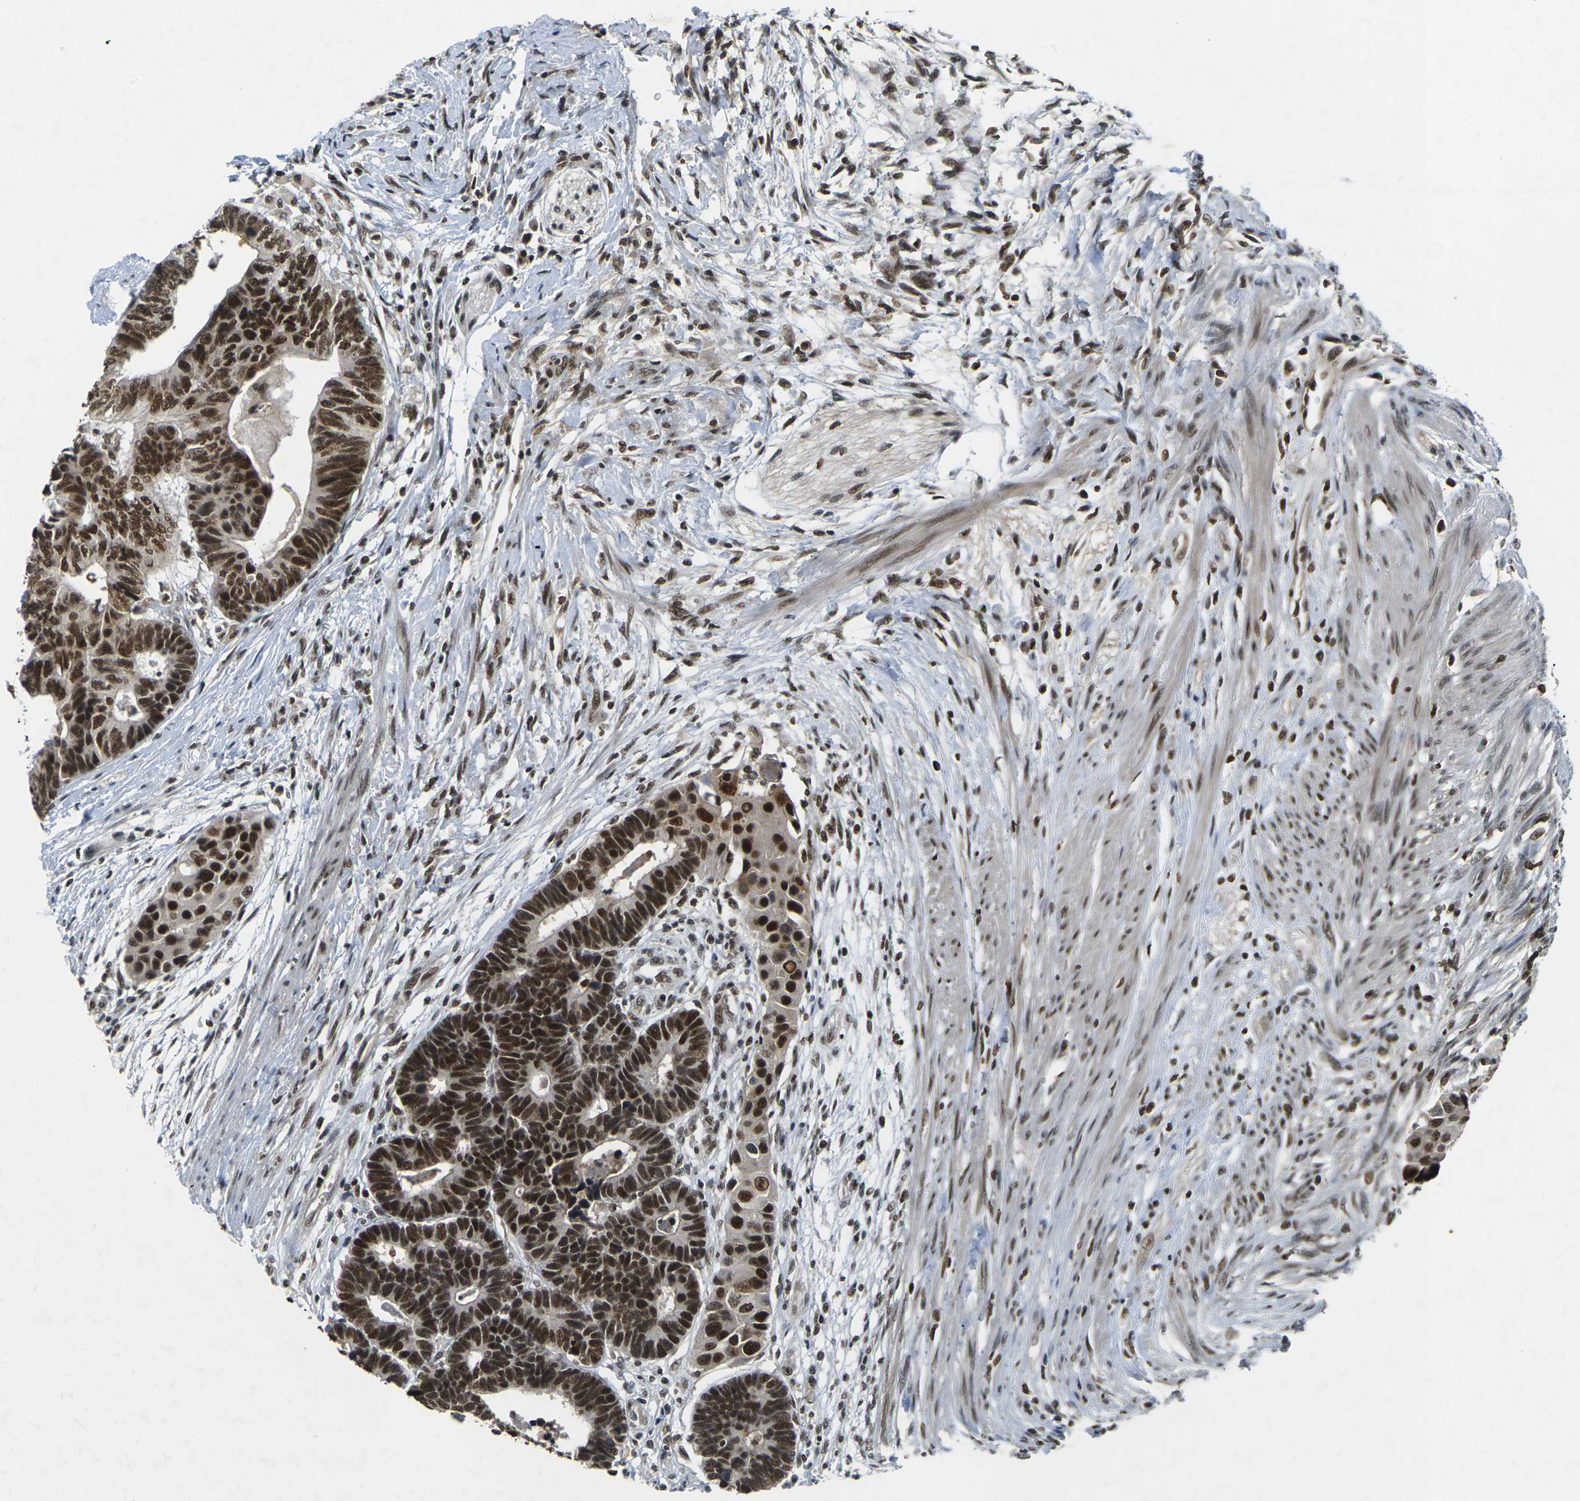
{"staining": {"intensity": "strong", "quantity": ">75%", "location": "nuclear"}, "tissue": "colorectal cancer", "cell_type": "Tumor cells", "image_type": "cancer", "snomed": [{"axis": "morphology", "description": "Adenocarcinoma, NOS"}, {"axis": "topography", "description": "Rectum"}], "caption": "The micrograph exhibits a brown stain indicating the presence of a protein in the nuclear of tumor cells in colorectal adenocarcinoma.", "gene": "NELFA", "patient": {"sex": "male", "age": 51}}